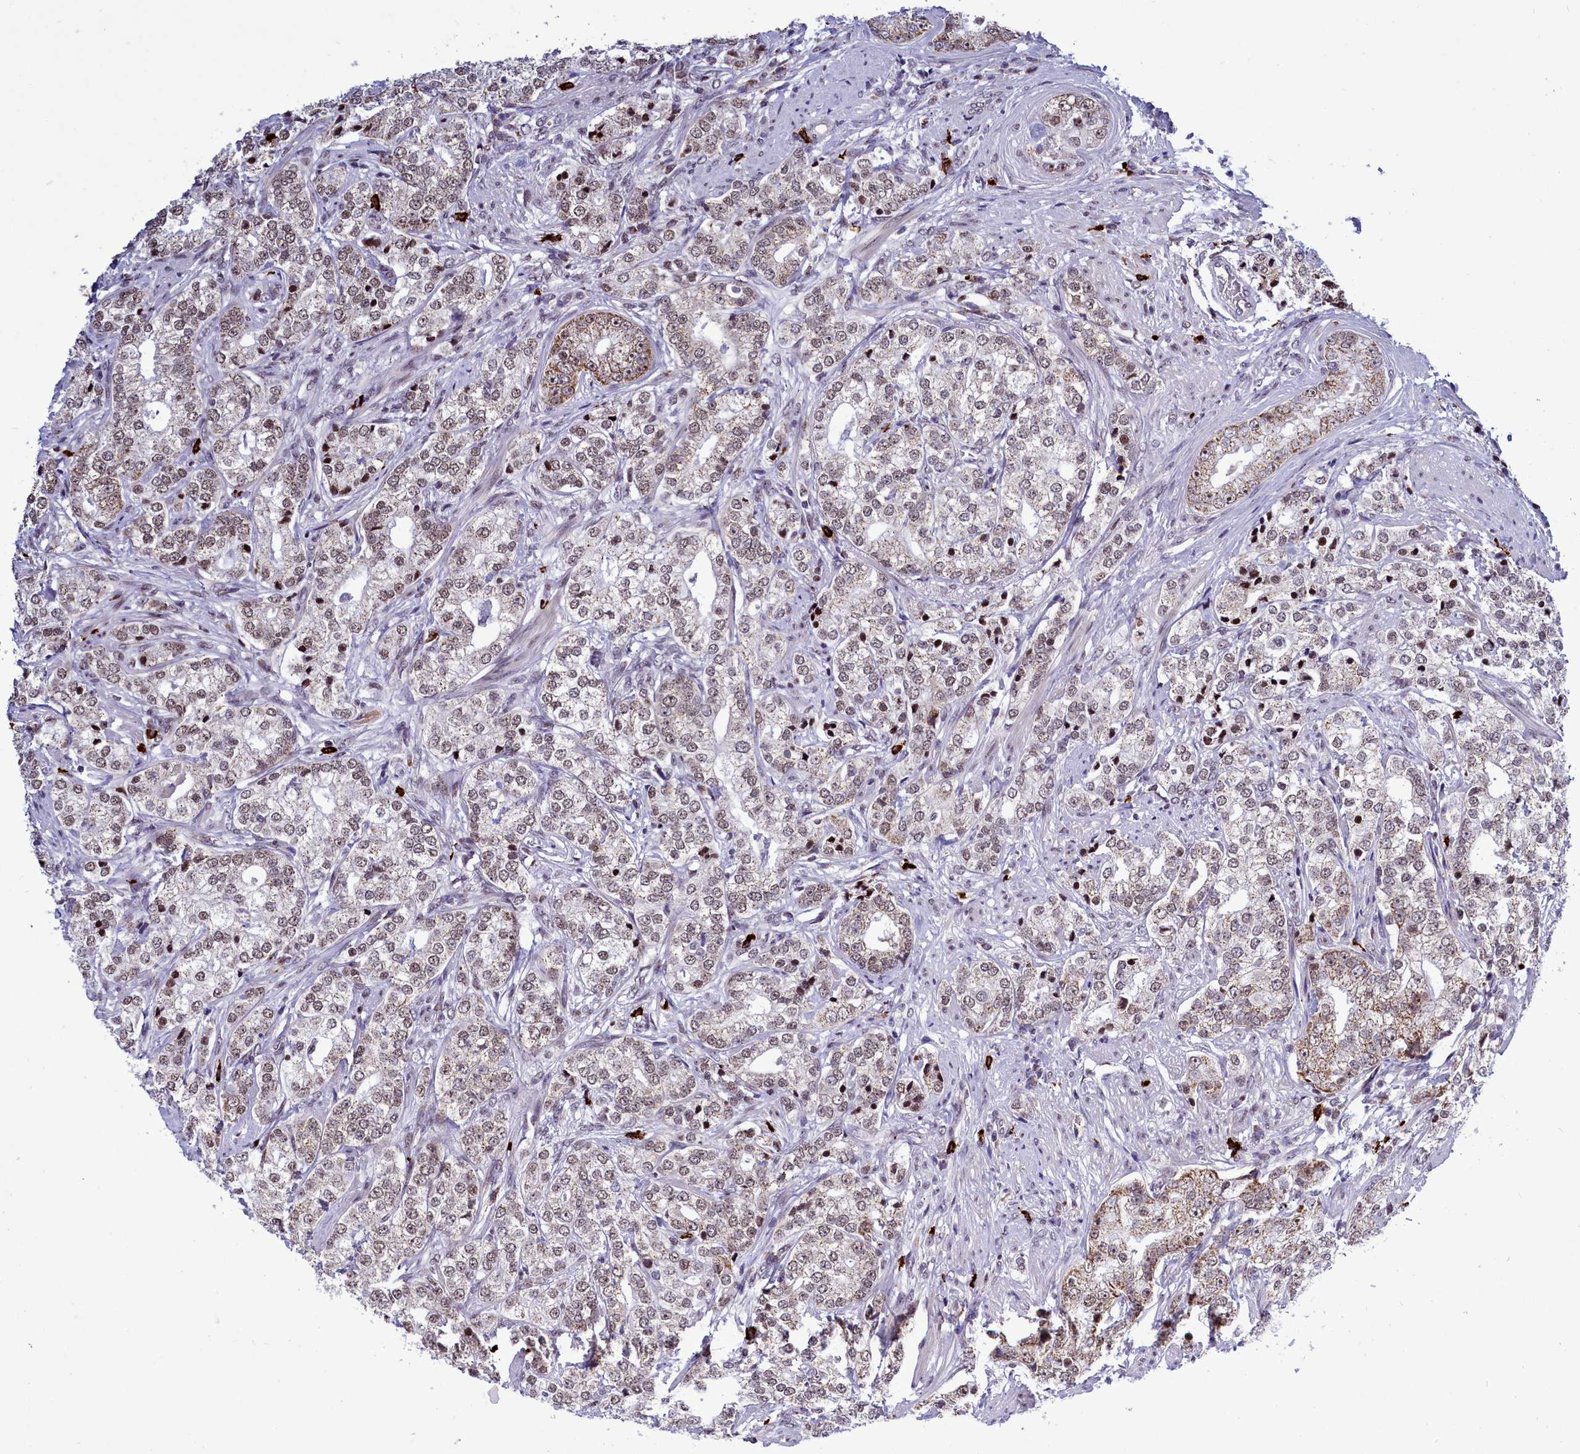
{"staining": {"intensity": "moderate", "quantity": ">75%", "location": "cytoplasmic/membranous,nuclear"}, "tissue": "prostate cancer", "cell_type": "Tumor cells", "image_type": "cancer", "snomed": [{"axis": "morphology", "description": "Adenocarcinoma, High grade"}, {"axis": "topography", "description": "Prostate"}], "caption": "IHC of prostate cancer (adenocarcinoma (high-grade)) shows medium levels of moderate cytoplasmic/membranous and nuclear expression in about >75% of tumor cells.", "gene": "POM121L2", "patient": {"sex": "male", "age": 69}}